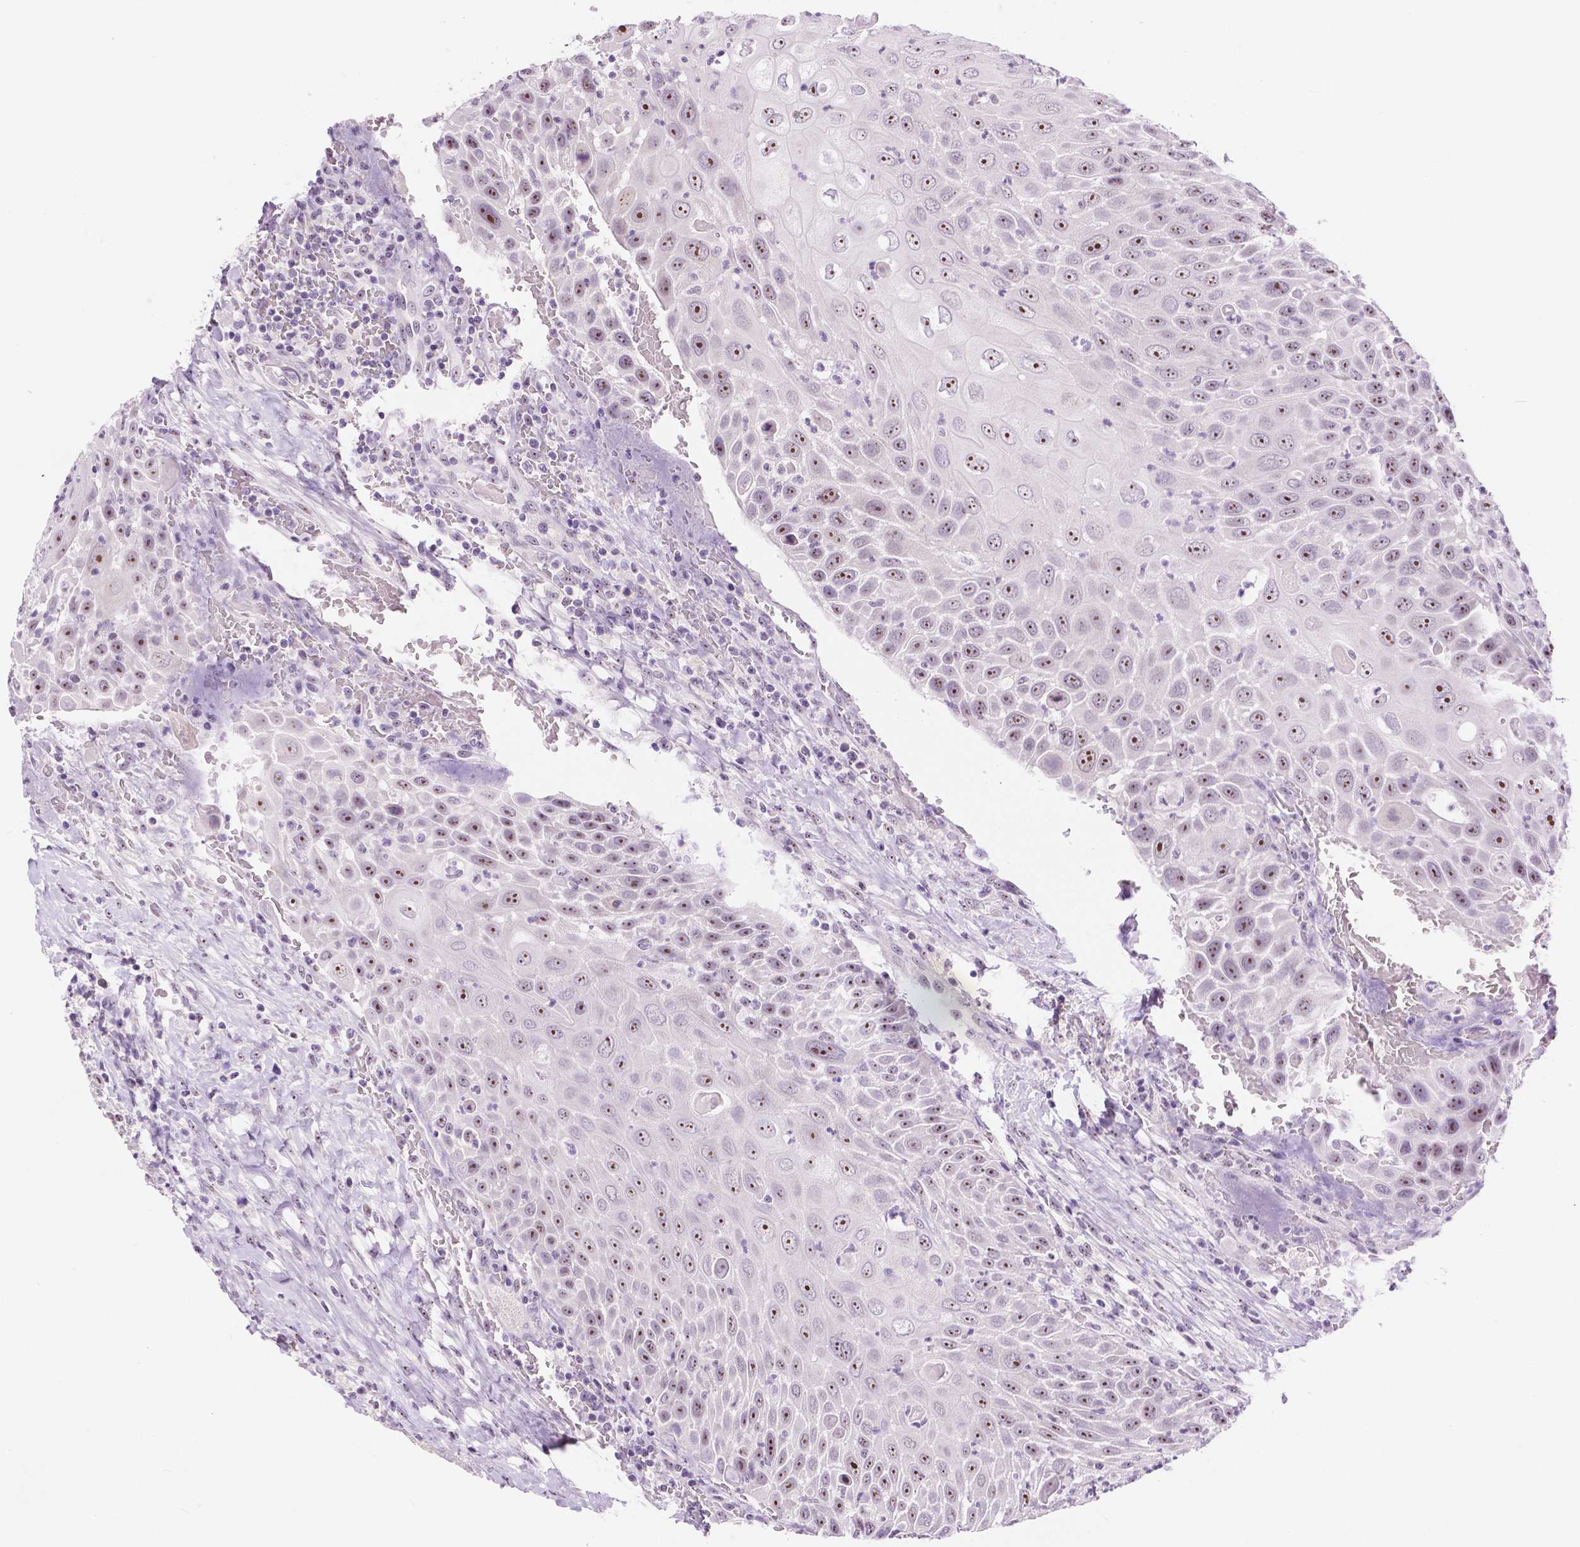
{"staining": {"intensity": "moderate", "quantity": ">75%", "location": "nuclear"}, "tissue": "head and neck cancer", "cell_type": "Tumor cells", "image_type": "cancer", "snomed": [{"axis": "morphology", "description": "Squamous cell carcinoma, NOS"}, {"axis": "topography", "description": "Head-Neck"}], "caption": "Immunohistochemistry (DAB) staining of squamous cell carcinoma (head and neck) exhibits moderate nuclear protein expression in about >75% of tumor cells. Using DAB (brown) and hematoxylin (blue) stains, captured at high magnification using brightfield microscopy.", "gene": "NHP2", "patient": {"sex": "male", "age": 69}}